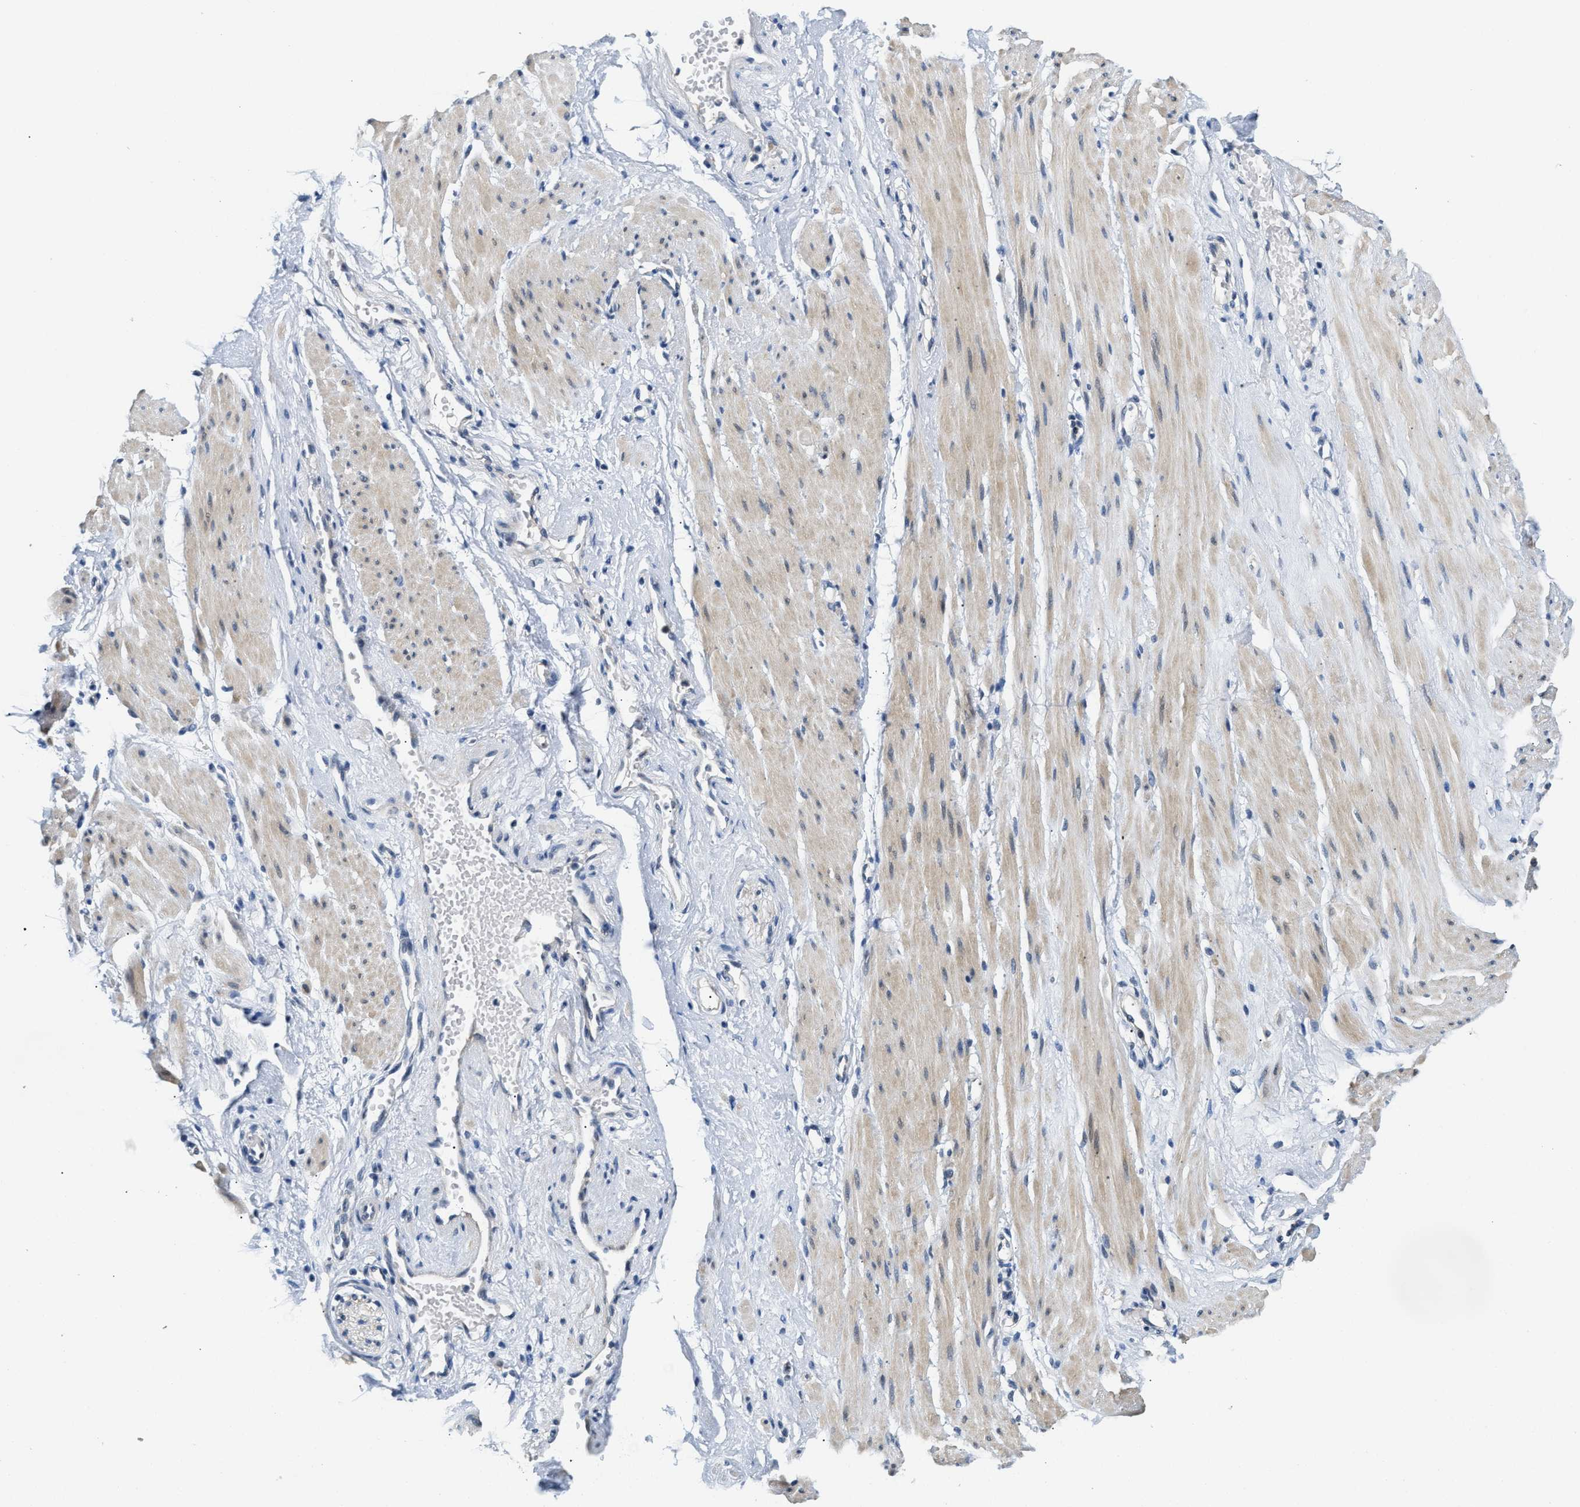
{"staining": {"intensity": "negative", "quantity": "none", "location": "none"}, "tissue": "adipose tissue", "cell_type": "Adipocytes", "image_type": "normal", "snomed": [{"axis": "morphology", "description": "Normal tissue, NOS"}, {"axis": "topography", "description": "Soft tissue"}, {"axis": "topography", "description": "Vascular tissue"}], "caption": "Image shows no protein positivity in adipocytes of unremarkable adipose tissue.", "gene": "CLGN", "patient": {"sex": "female", "age": 35}}